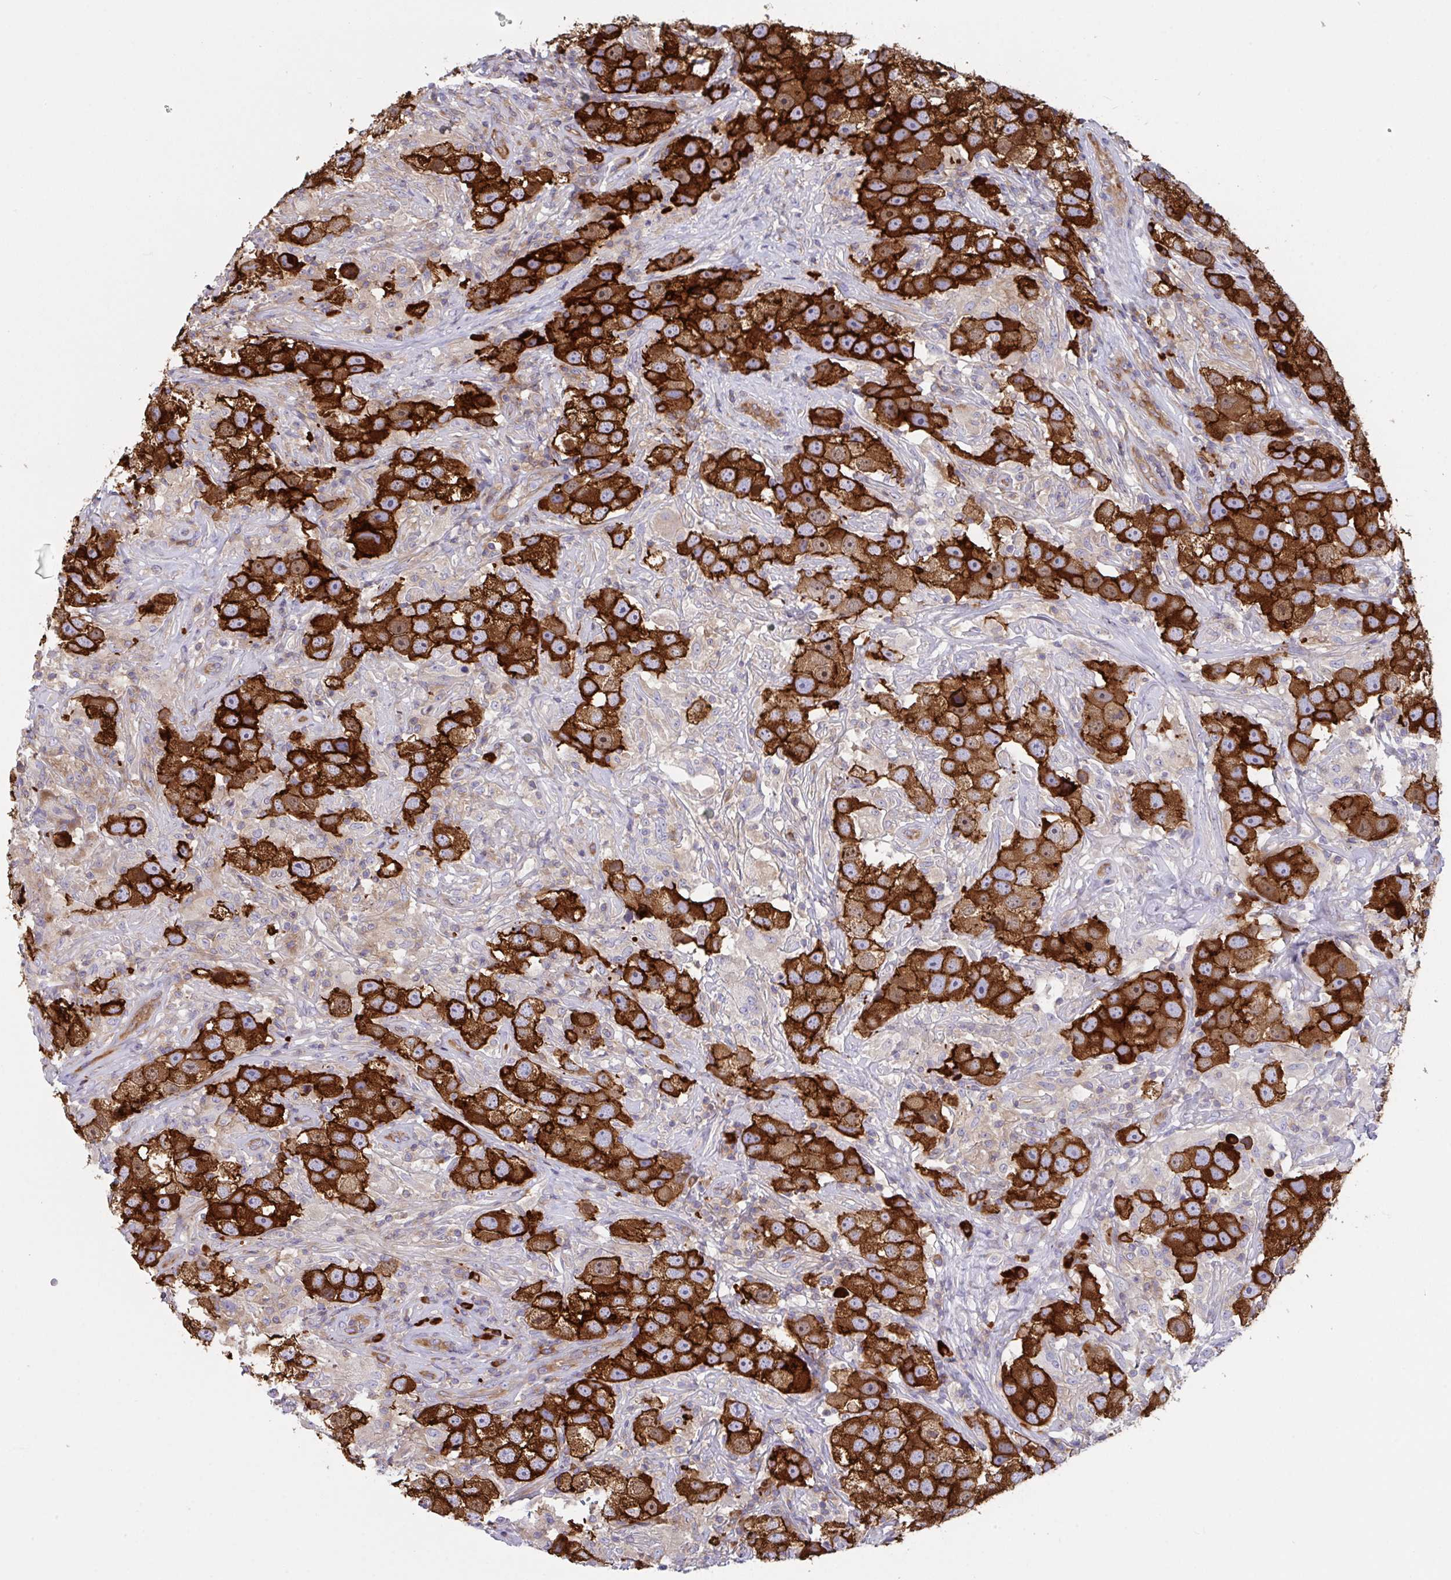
{"staining": {"intensity": "strong", "quantity": ">75%", "location": "cytoplasmic/membranous"}, "tissue": "testis cancer", "cell_type": "Tumor cells", "image_type": "cancer", "snomed": [{"axis": "morphology", "description": "Seminoma, NOS"}, {"axis": "topography", "description": "Testis"}], "caption": "About >75% of tumor cells in human seminoma (testis) exhibit strong cytoplasmic/membranous protein expression as visualized by brown immunohistochemical staining.", "gene": "YARS2", "patient": {"sex": "male", "age": 49}}